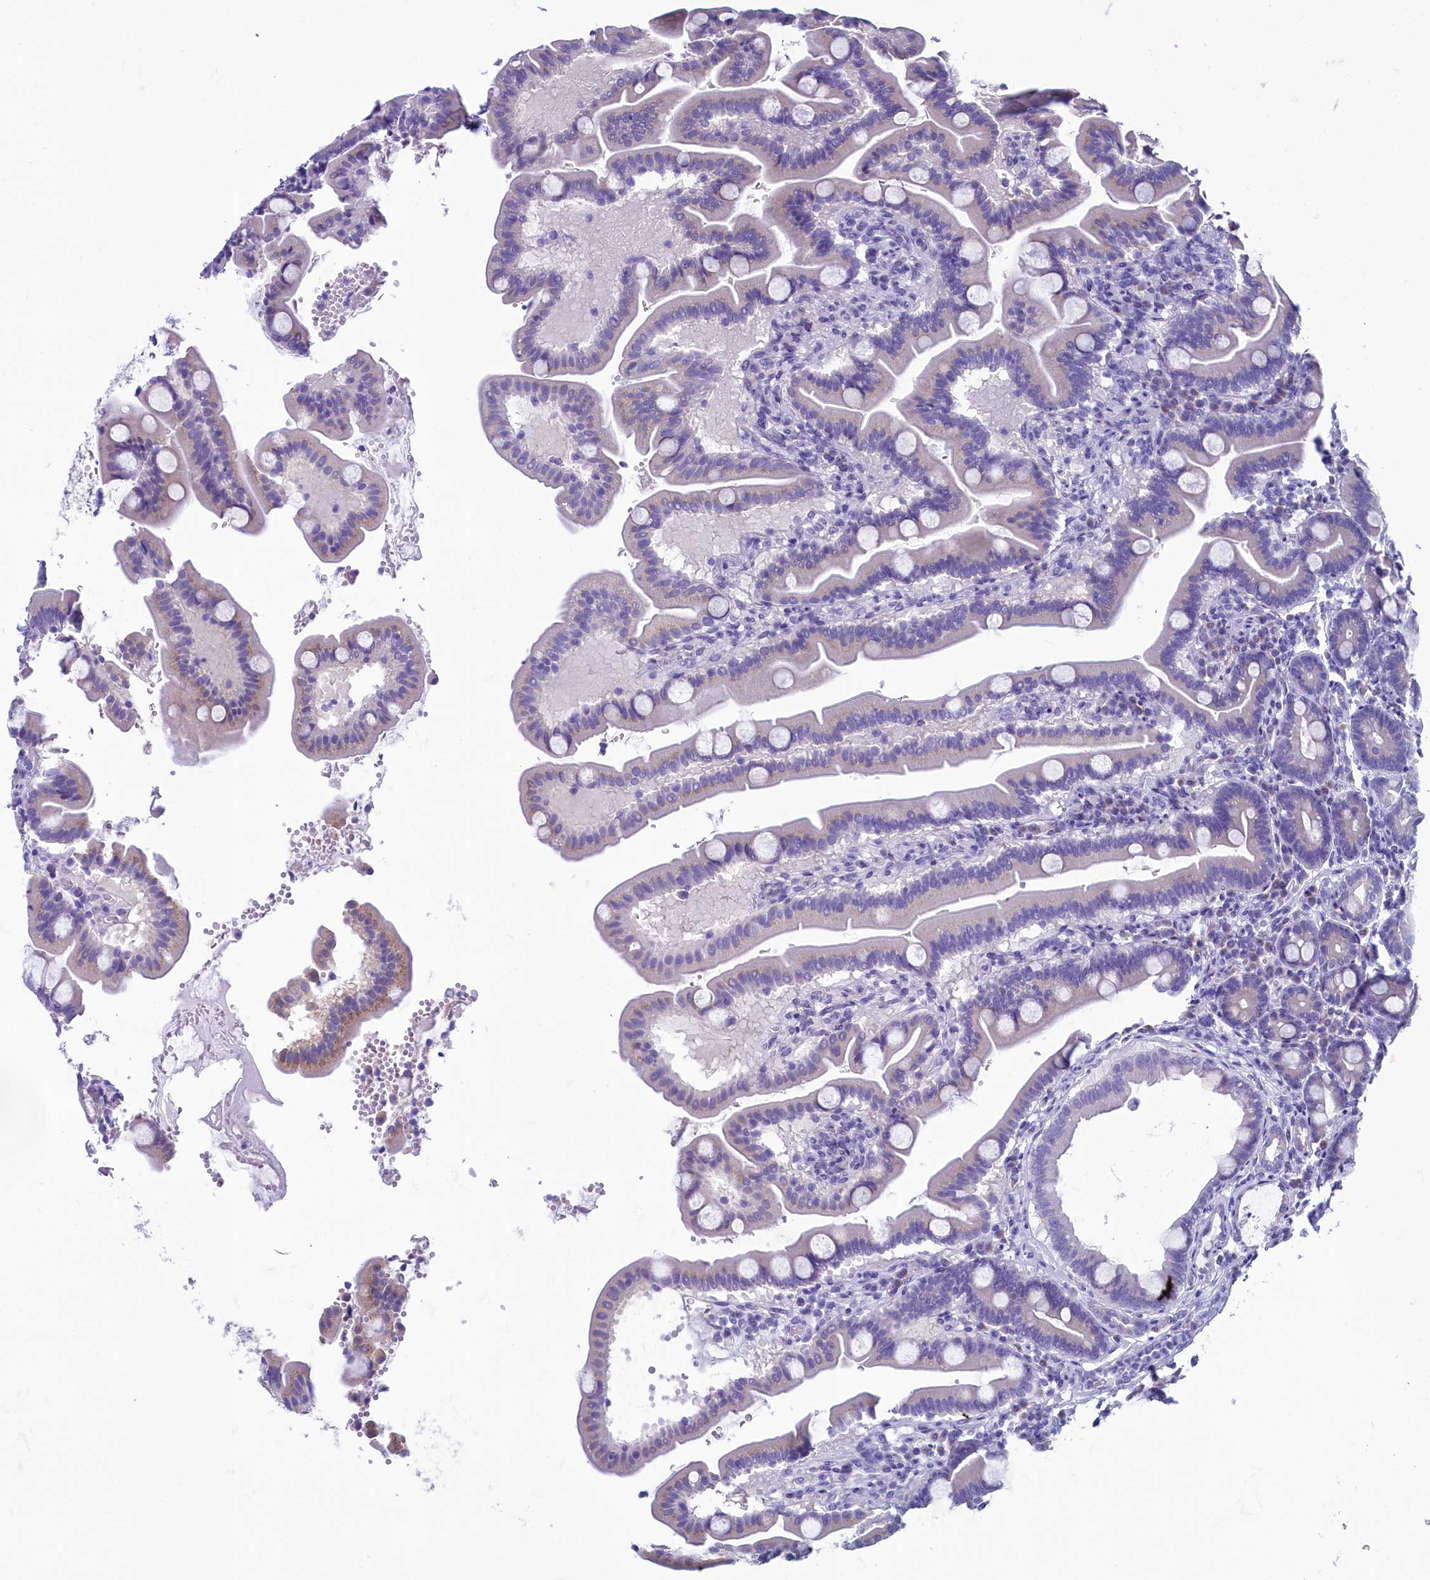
{"staining": {"intensity": "negative", "quantity": "none", "location": "none"}, "tissue": "duodenum", "cell_type": "Glandular cells", "image_type": "normal", "snomed": [{"axis": "morphology", "description": "Normal tissue, NOS"}, {"axis": "topography", "description": "Duodenum"}], "caption": "DAB (3,3'-diaminobenzidine) immunohistochemical staining of normal duodenum shows no significant positivity in glandular cells.", "gene": "SKA3", "patient": {"sex": "male", "age": 54}}